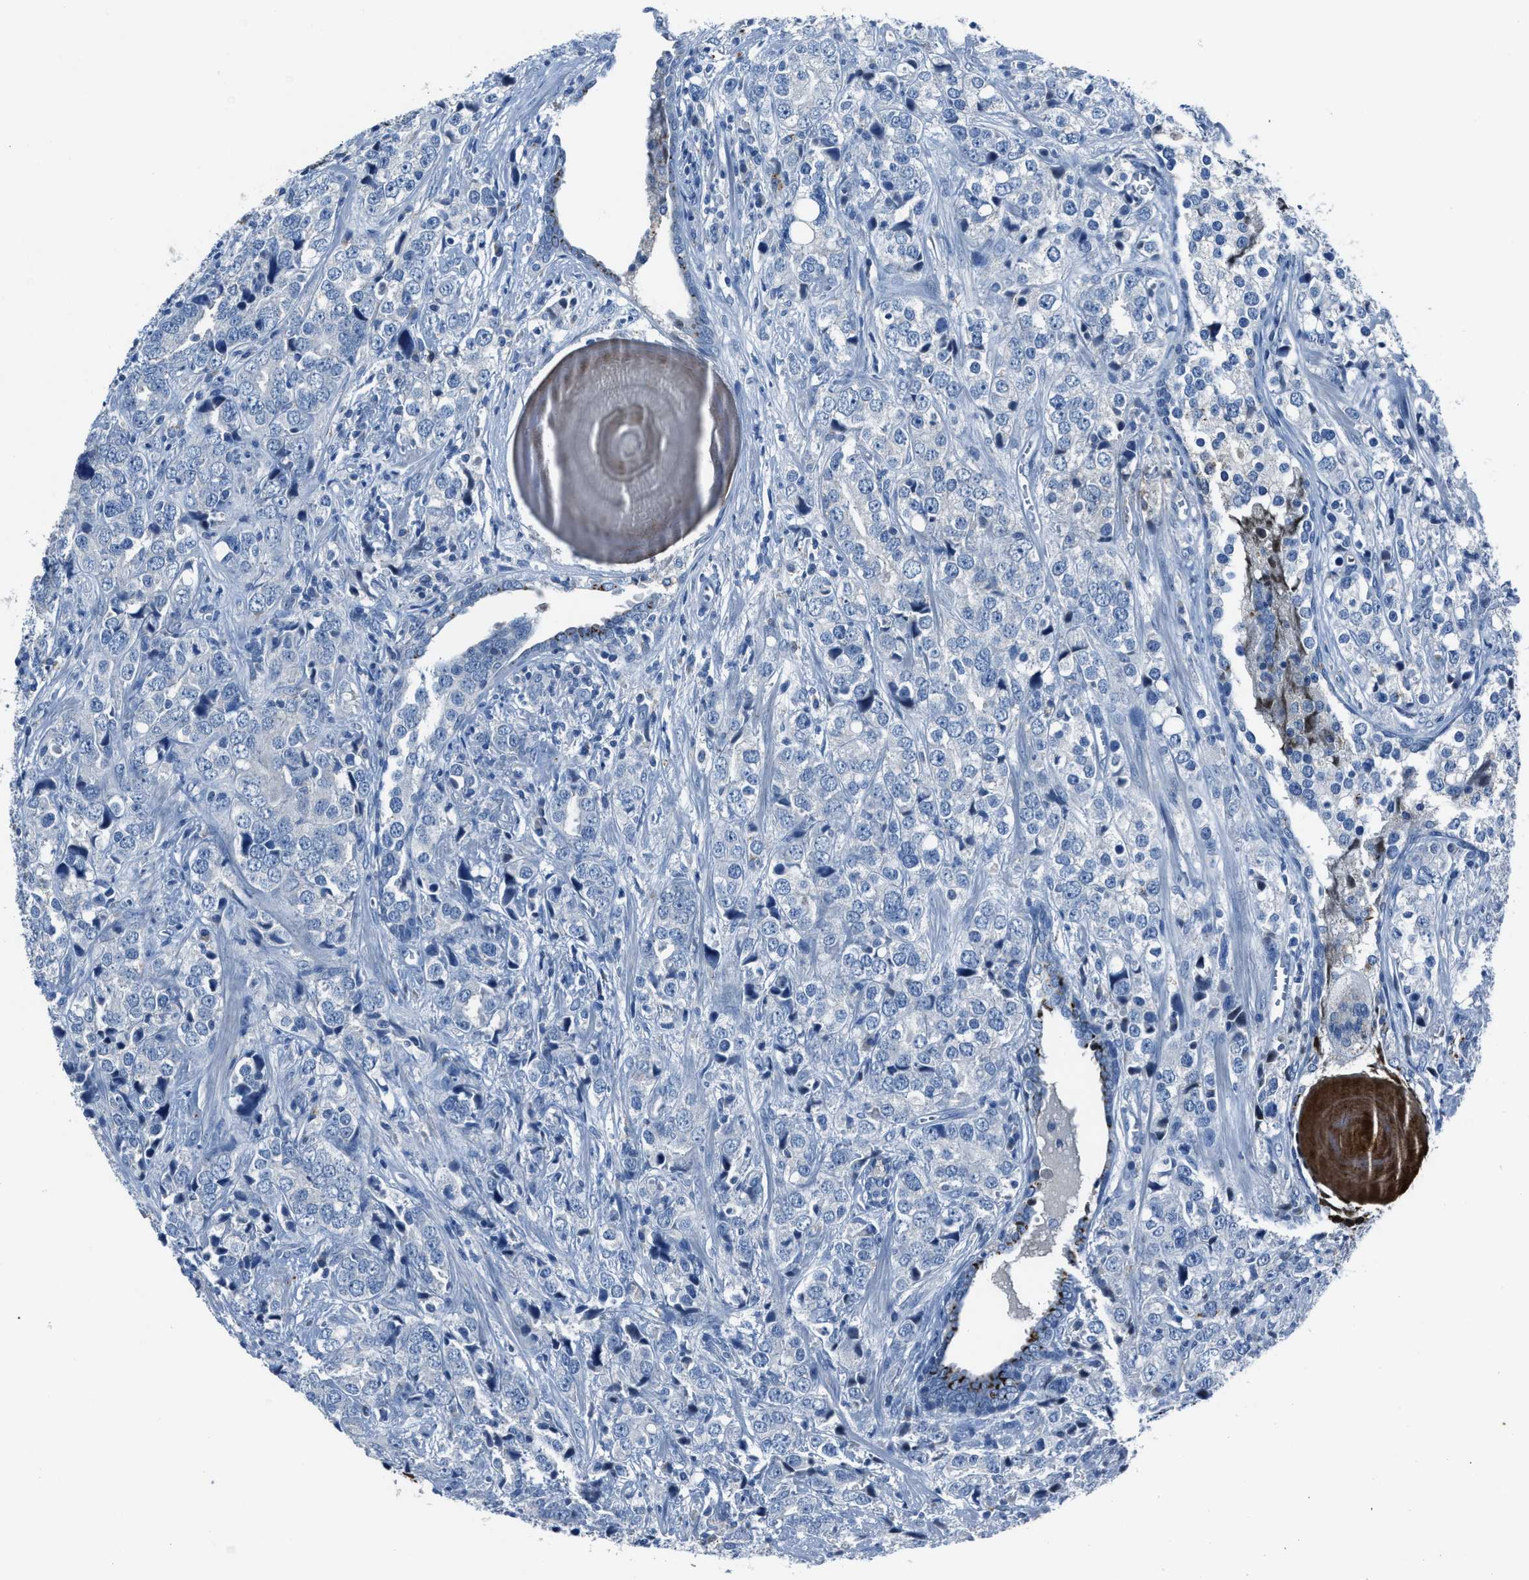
{"staining": {"intensity": "negative", "quantity": "none", "location": "none"}, "tissue": "prostate cancer", "cell_type": "Tumor cells", "image_type": "cancer", "snomed": [{"axis": "morphology", "description": "Adenocarcinoma, High grade"}, {"axis": "topography", "description": "Prostate"}], "caption": "Immunohistochemistry (IHC) micrograph of neoplastic tissue: human adenocarcinoma (high-grade) (prostate) stained with DAB (3,3'-diaminobenzidine) reveals no significant protein positivity in tumor cells.", "gene": "ADAM2", "patient": {"sex": "male", "age": 71}}